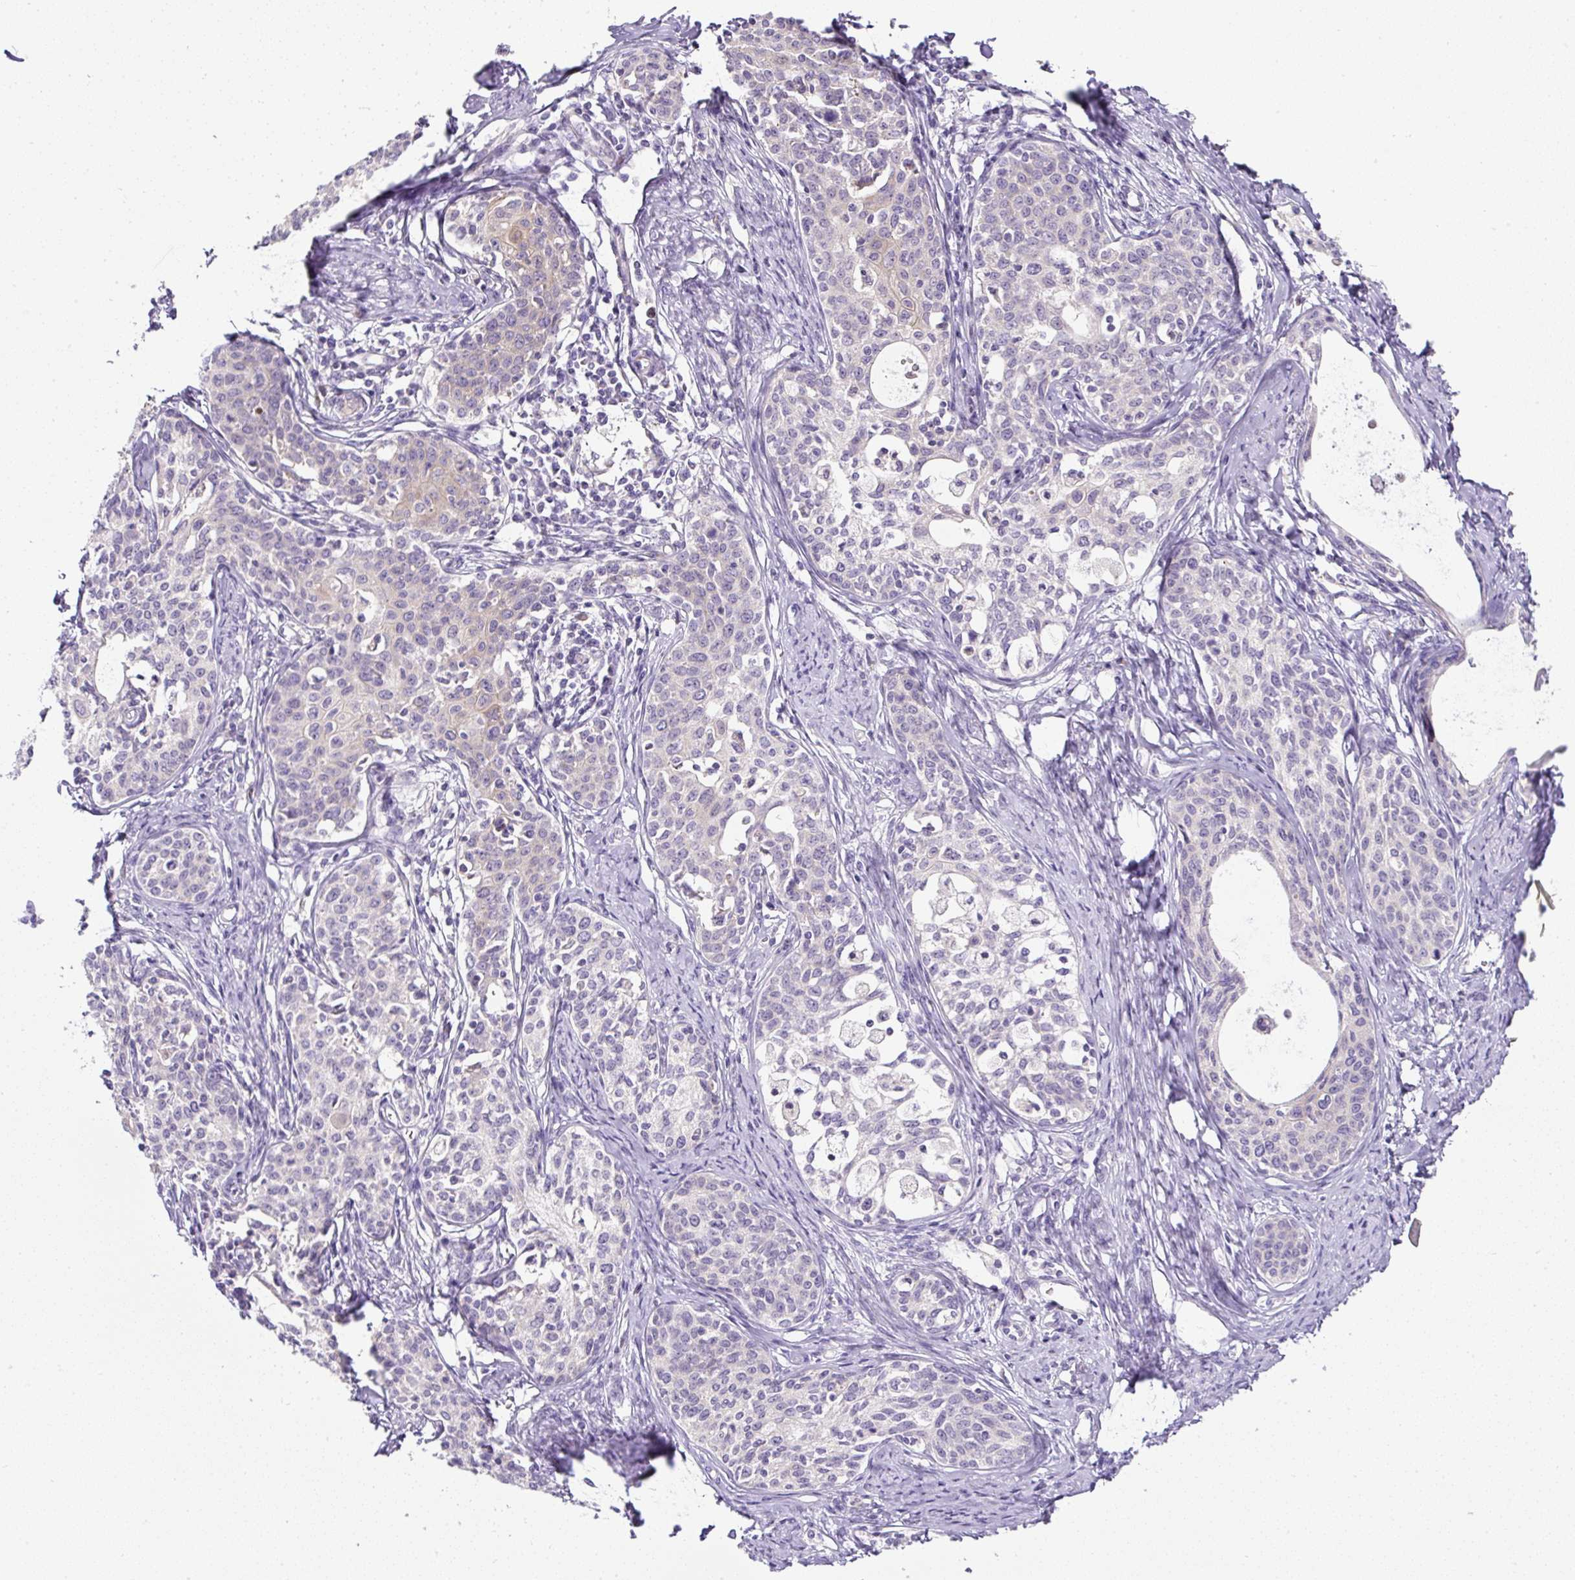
{"staining": {"intensity": "negative", "quantity": "none", "location": "none"}, "tissue": "cervical cancer", "cell_type": "Tumor cells", "image_type": "cancer", "snomed": [{"axis": "morphology", "description": "Squamous cell carcinoma, NOS"}, {"axis": "morphology", "description": "Adenocarcinoma, NOS"}, {"axis": "topography", "description": "Cervix"}], "caption": "This image is of adenocarcinoma (cervical) stained with immunohistochemistry (IHC) to label a protein in brown with the nuclei are counter-stained blue. There is no positivity in tumor cells.", "gene": "HPS4", "patient": {"sex": "female", "age": 52}}